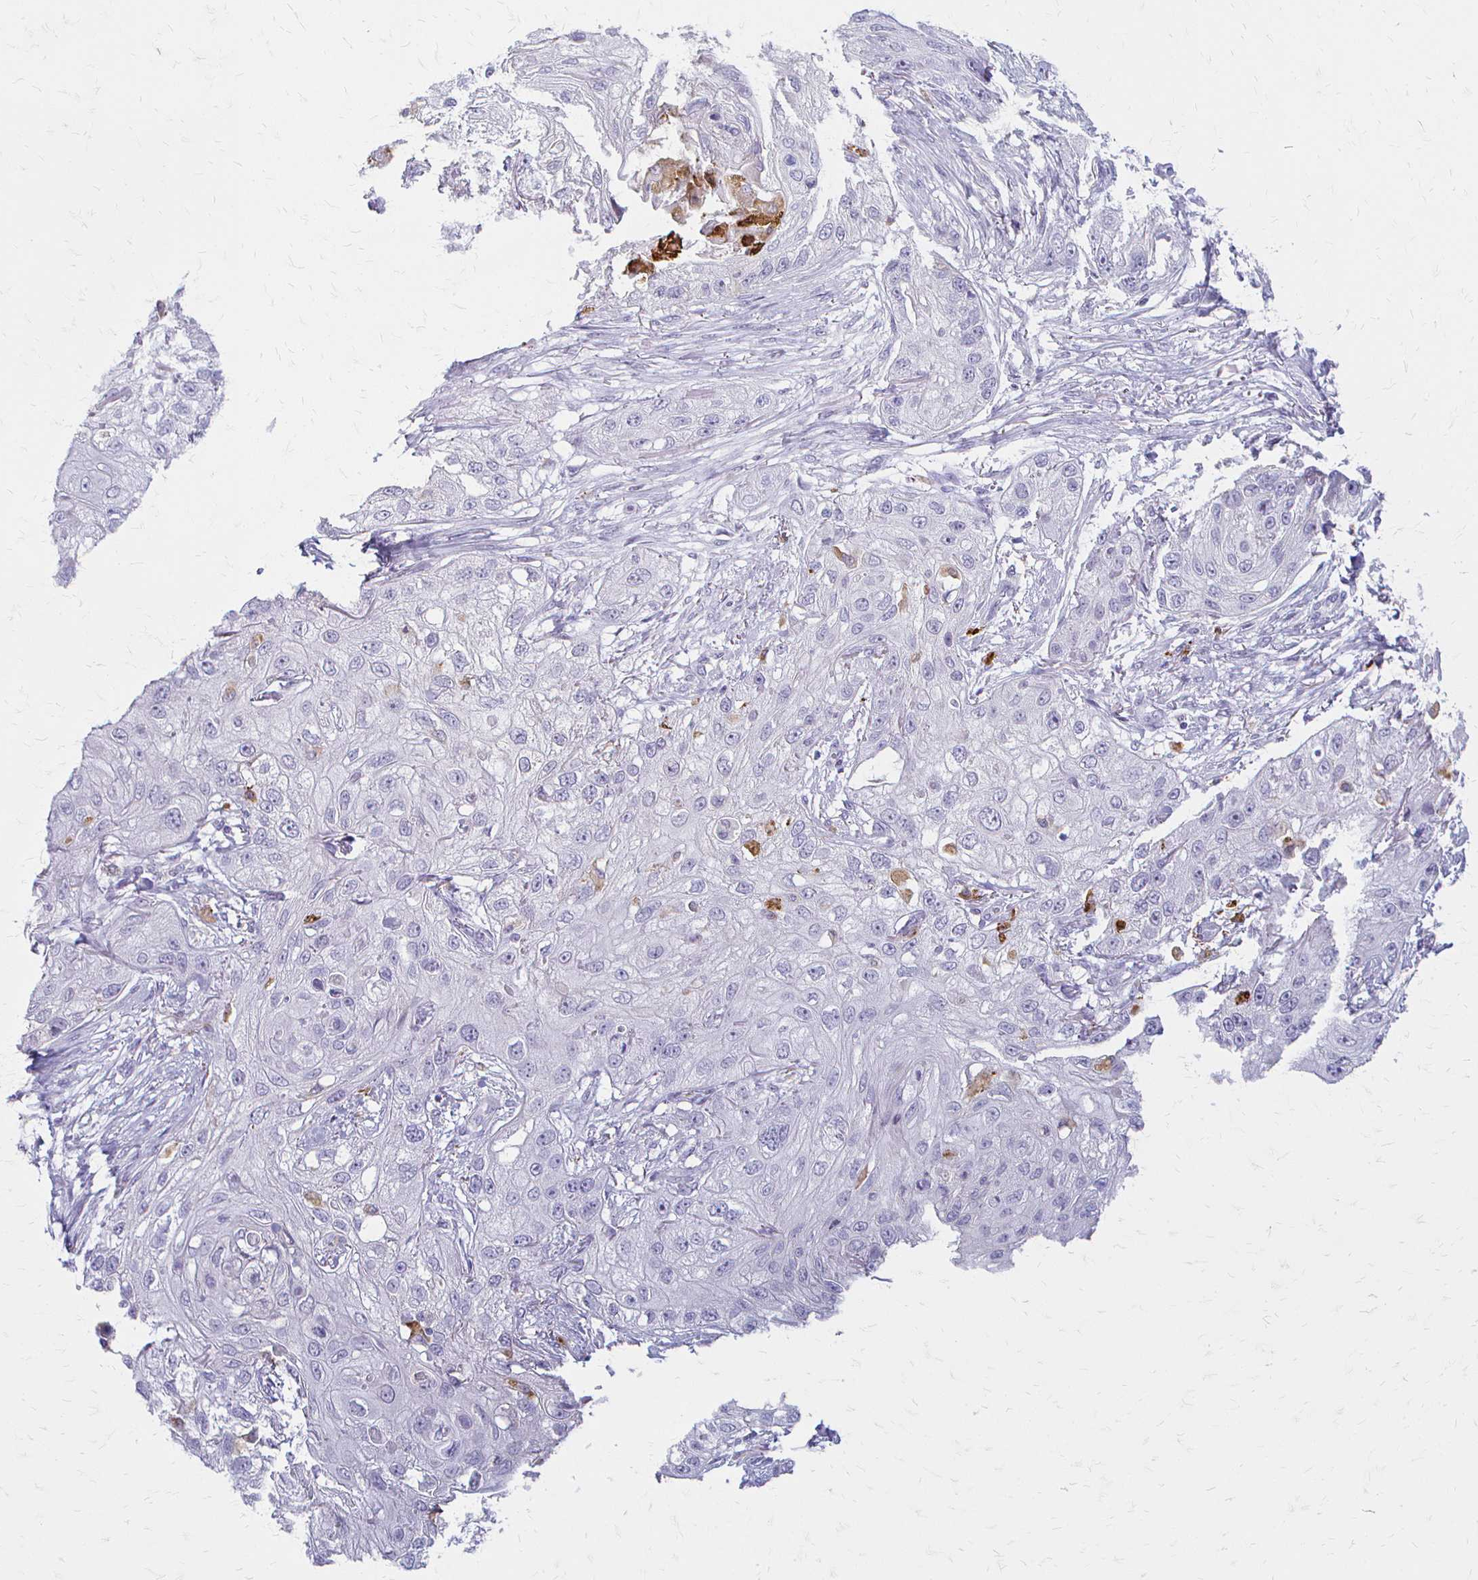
{"staining": {"intensity": "negative", "quantity": "none", "location": "none"}, "tissue": "skin cancer", "cell_type": "Tumor cells", "image_type": "cancer", "snomed": [{"axis": "morphology", "description": "Squamous cell carcinoma, NOS"}, {"axis": "topography", "description": "Skin"}, {"axis": "topography", "description": "Vulva"}], "caption": "This is an immunohistochemistry photomicrograph of human squamous cell carcinoma (skin). There is no expression in tumor cells.", "gene": "ACP5", "patient": {"sex": "female", "age": 86}}